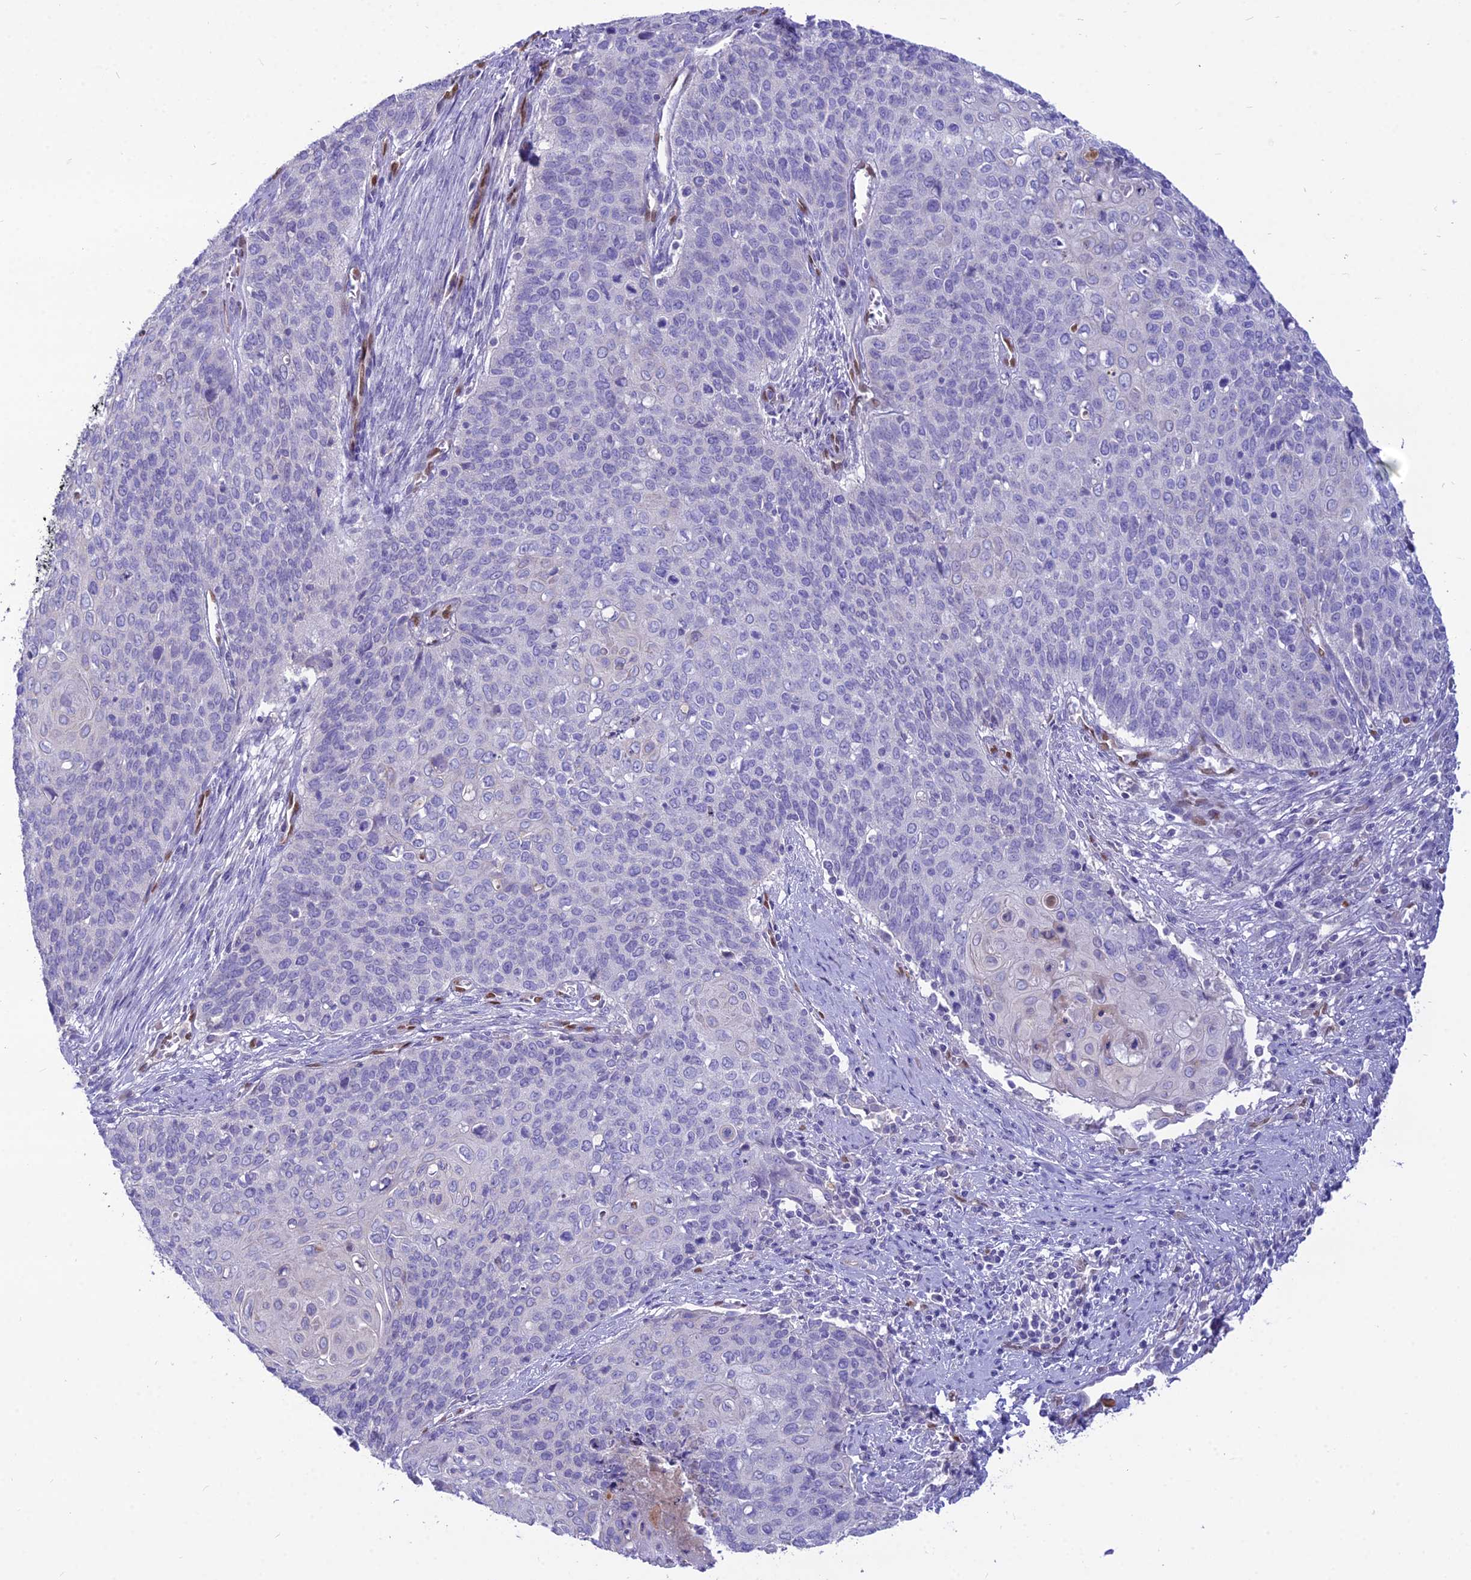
{"staining": {"intensity": "negative", "quantity": "none", "location": "none"}, "tissue": "cervical cancer", "cell_type": "Tumor cells", "image_type": "cancer", "snomed": [{"axis": "morphology", "description": "Squamous cell carcinoma, NOS"}, {"axis": "topography", "description": "Cervix"}], "caption": "Immunohistochemical staining of cervical cancer demonstrates no significant expression in tumor cells.", "gene": "NOVA2", "patient": {"sex": "female", "age": 39}}